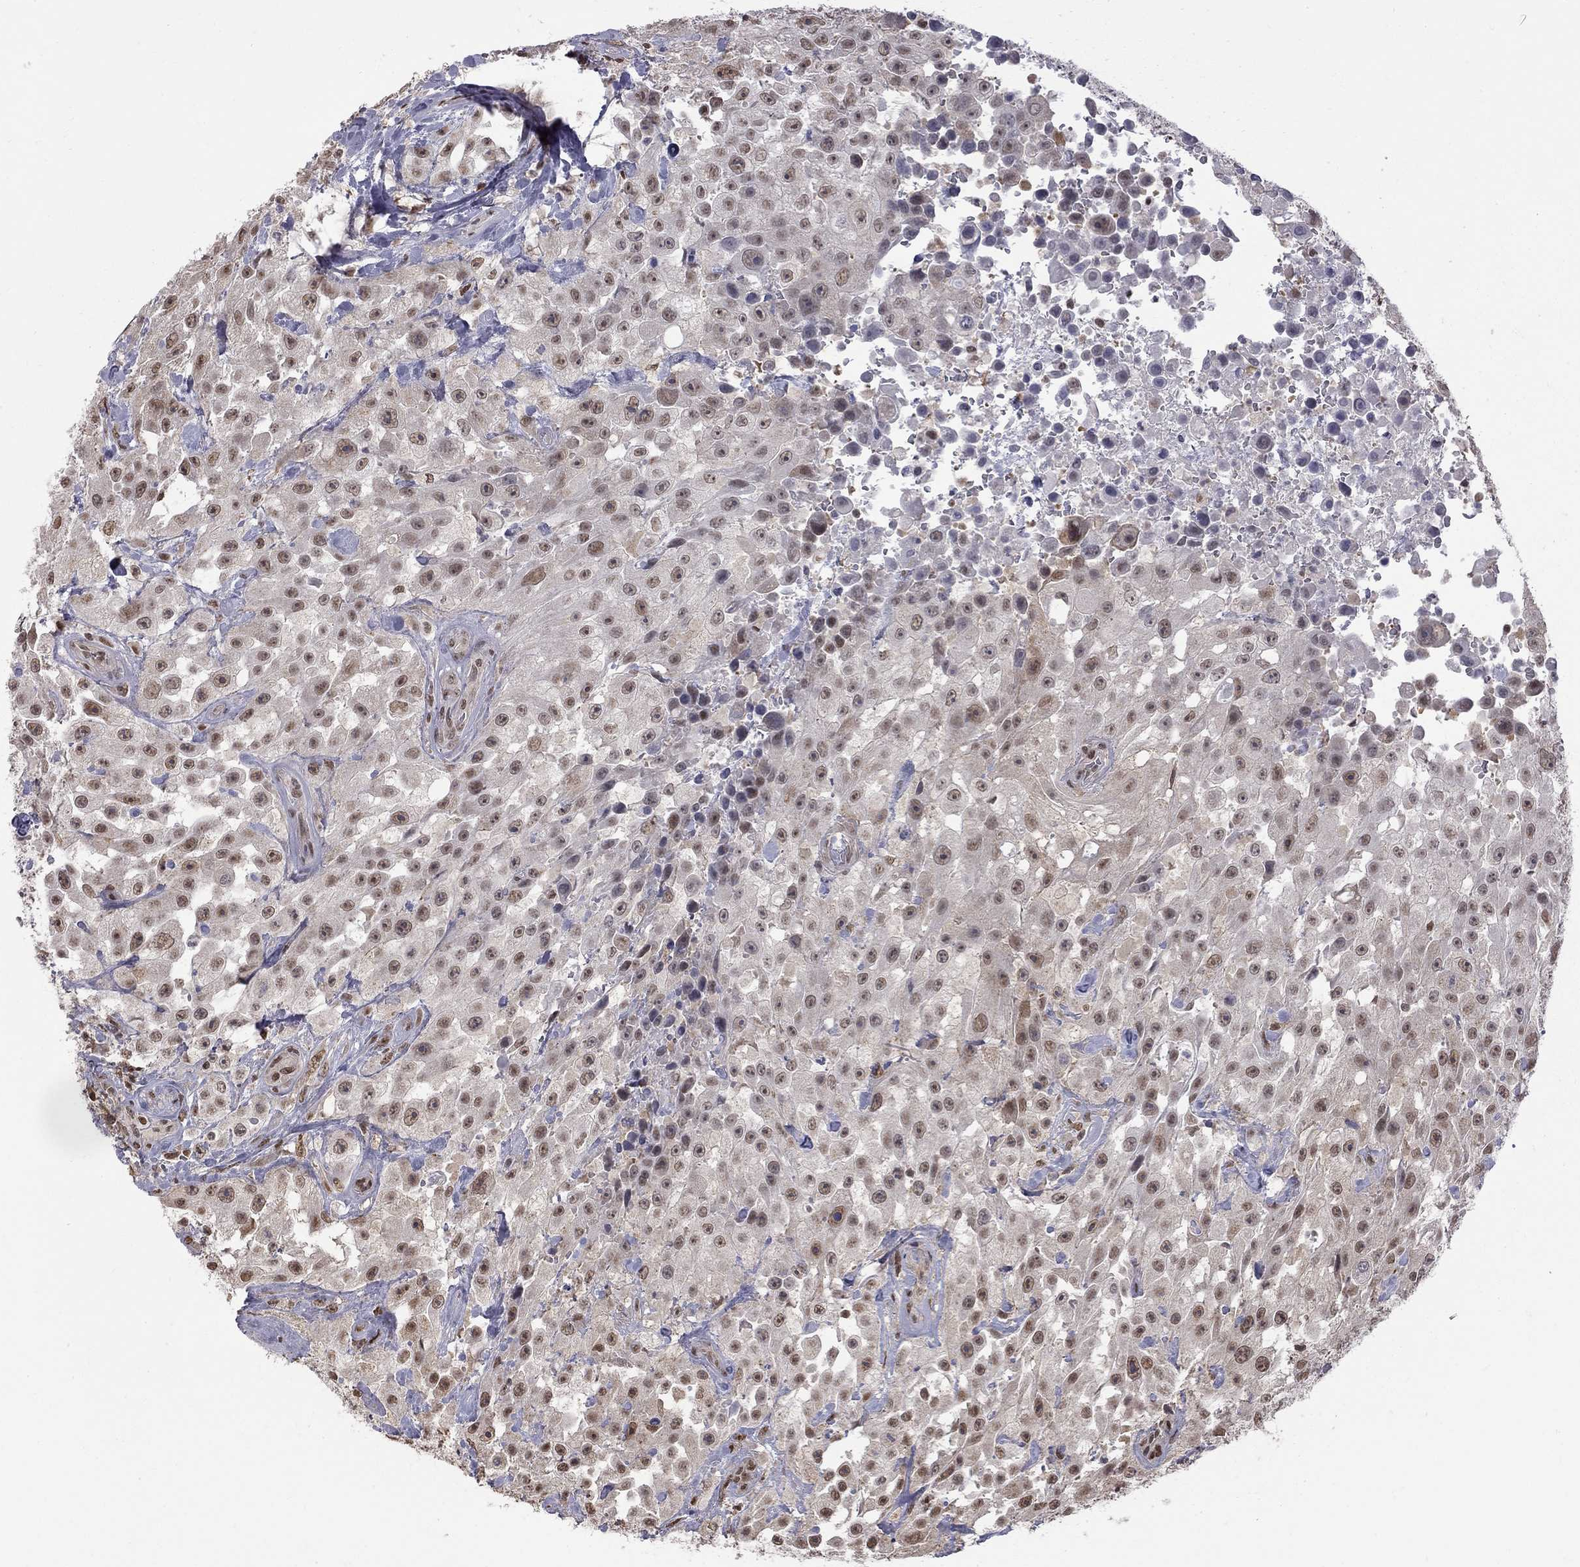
{"staining": {"intensity": "weak", "quantity": "25%-75%", "location": "nuclear"}, "tissue": "urothelial cancer", "cell_type": "Tumor cells", "image_type": "cancer", "snomed": [{"axis": "morphology", "description": "Urothelial carcinoma, High grade"}, {"axis": "topography", "description": "Urinary bladder"}], "caption": "Immunohistochemical staining of human urothelial cancer demonstrates low levels of weak nuclear positivity in about 25%-75% of tumor cells.", "gene": "RFWD3", "patient": {"sex": "male", "age": 79}}